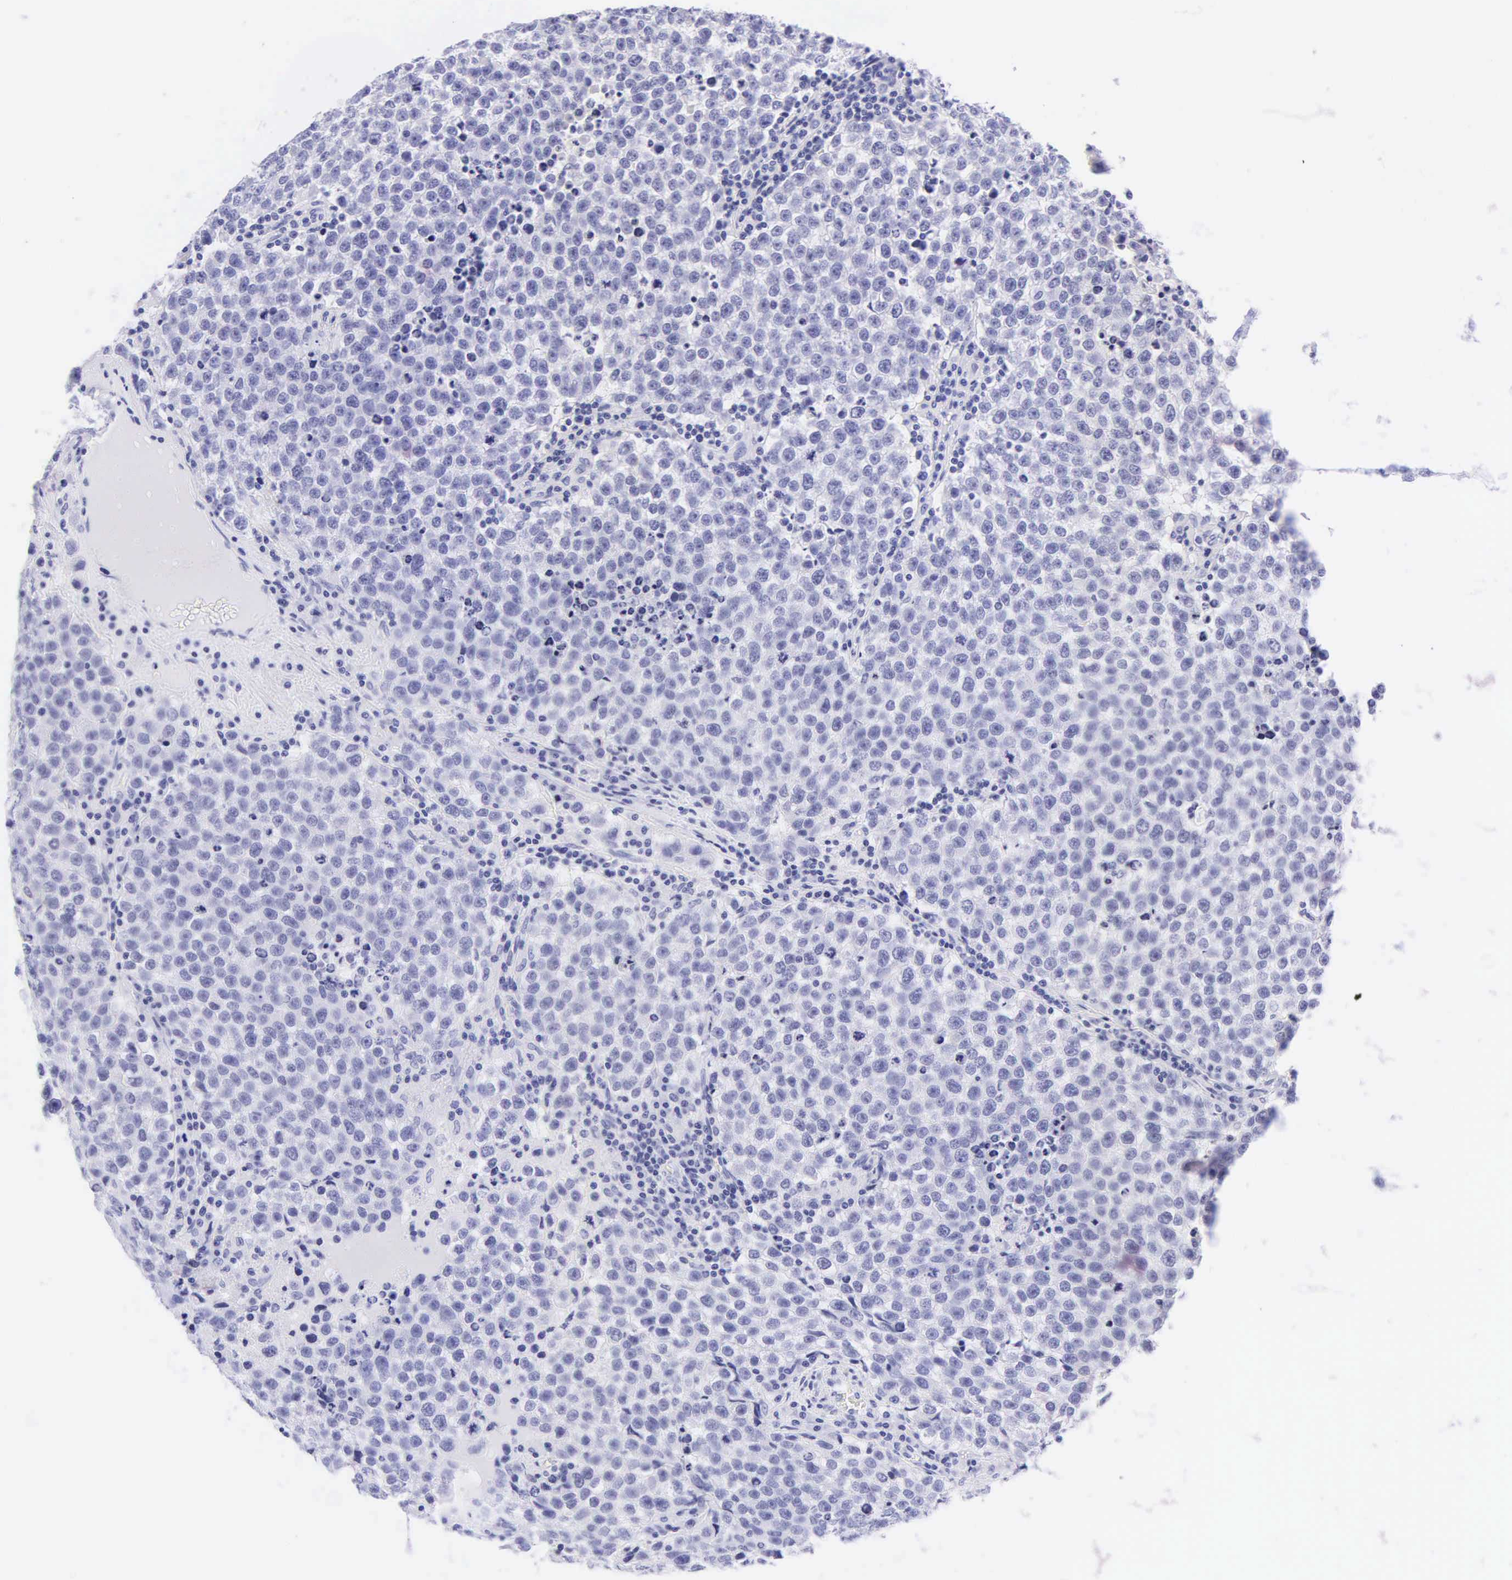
{"staining": {"intensity": "negative", "quantity": "none", "location": "none"}, "tissue": "testis cancer", "cell_type": "Tumor cells", "image_type": "cancer", "snomed": [{"axis": "morphology", "description": "Seminoma, NOS"}, {"axis": "topography", "description": "Testis"}], "caption": "Testis cancer was stained to show a protein in brown. There is no significant staining in tumor cells.", "gene": "KRT20", "patient": {"sex": "male", "age": 36}}